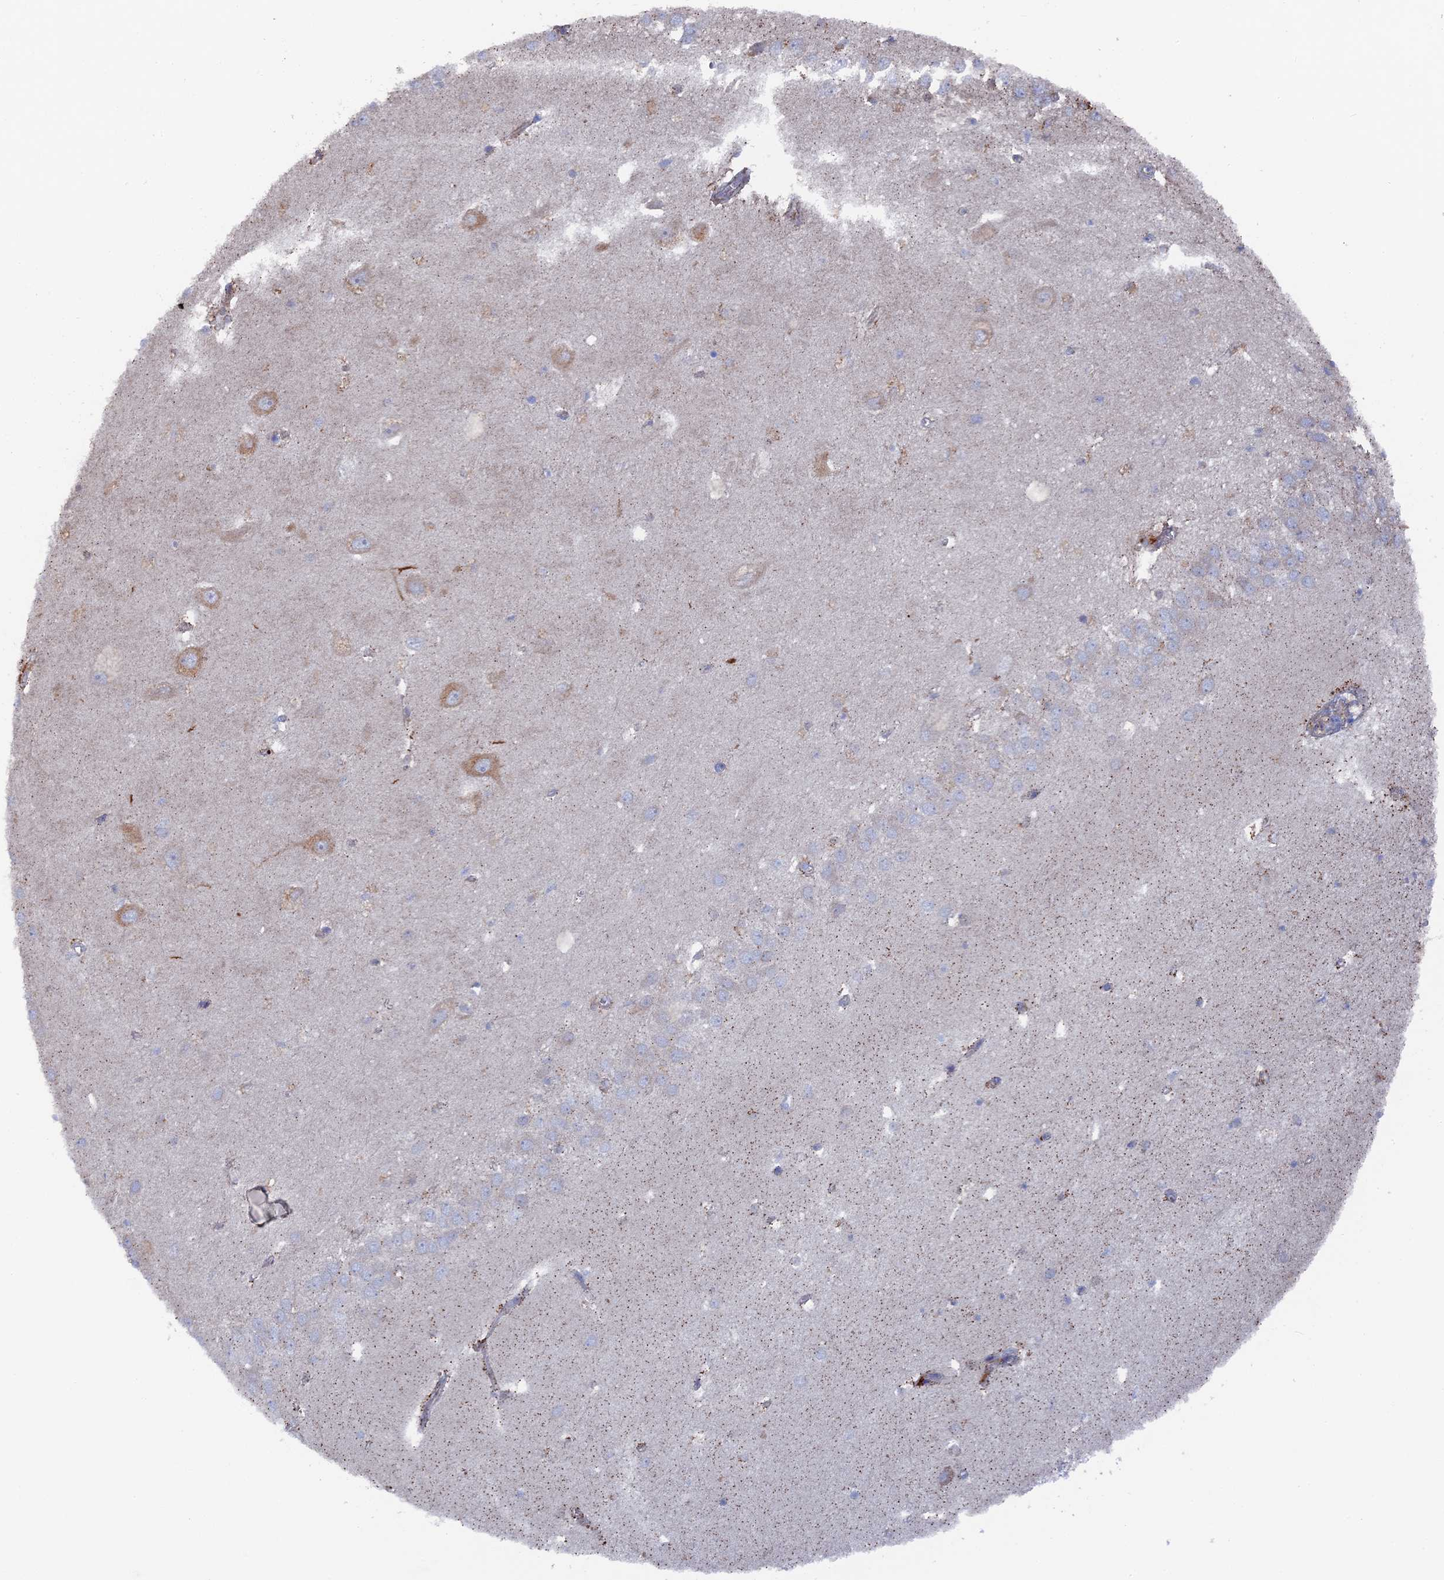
{"staining": {"intensity": "negative", "quantity": "none", "location": "none"}, "tissue": "hippocampus", "cell_type": "Glial cells", "image_type": "normal", "snomed": [{"axis": "morphology", "description": "Normal tissue, NOS"}, {"axis": "topography", "description": "Hippocampus"}], "caption": "An image of hippocampus stained for a protein displays no brown staining in glial cells.", "gene": "SMG9", "patient": {"sex": "female", "age": 64}}